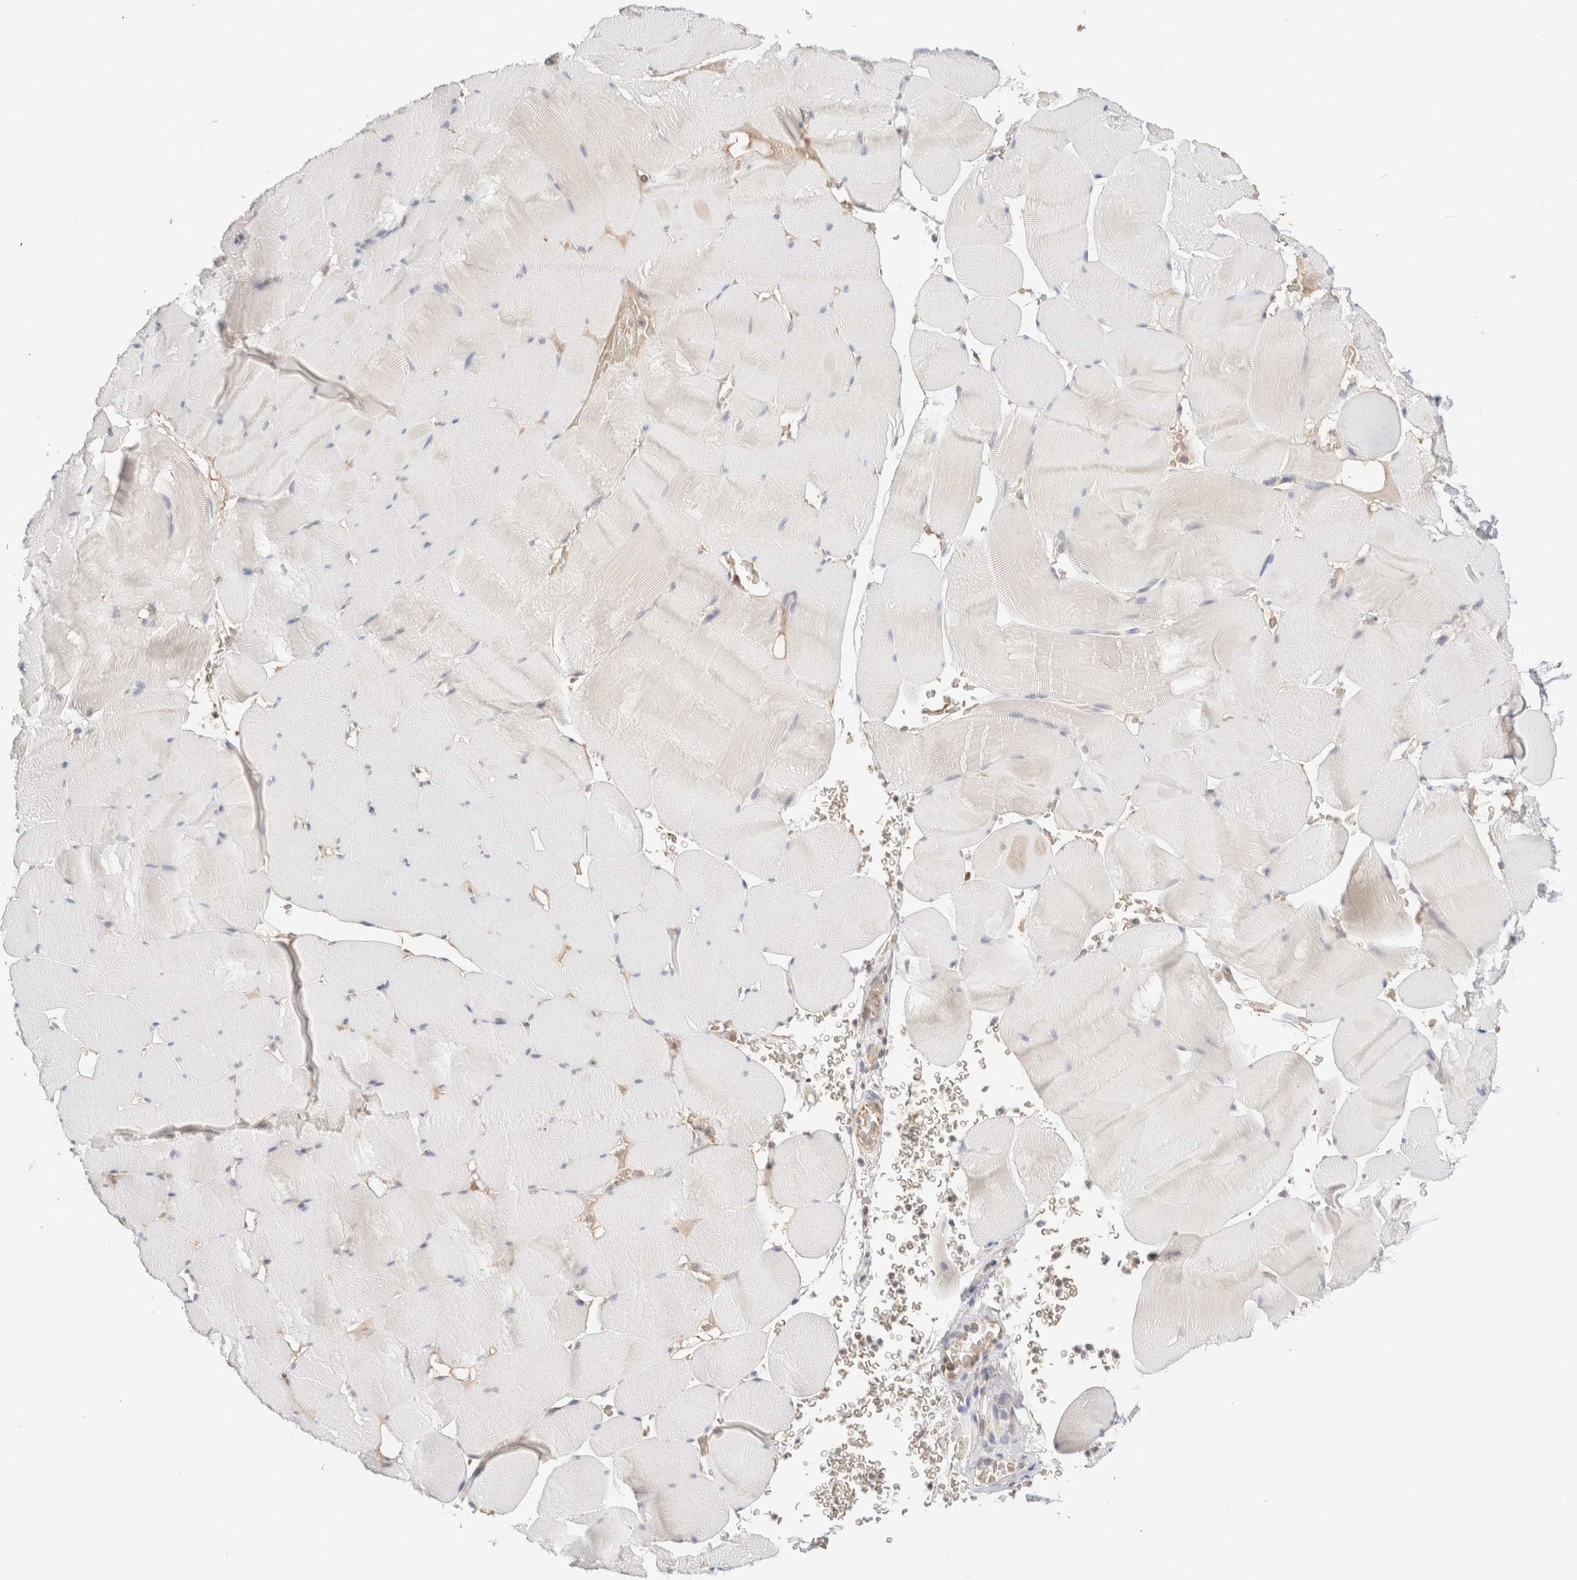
{"staining": {"intensity": "negative", "quantity": "none", "location": "none"}, "tissue": "skeletal muscle", "cell_type": "Myocytes", "image_type": "normal", "snomed": [{"axis": "morphology", "description": "Normal tissue, NOS"}, {"axis": "topography", "description": "Skeletal muscle"}], "caption": "Immunohistochemistry (IHC) of benign human skeletal muscle shows no staining in myocytes. (DAB IHC, high magnification).", "gene": "SYVN1", "patient": {"sex": "male", "age": 62}}